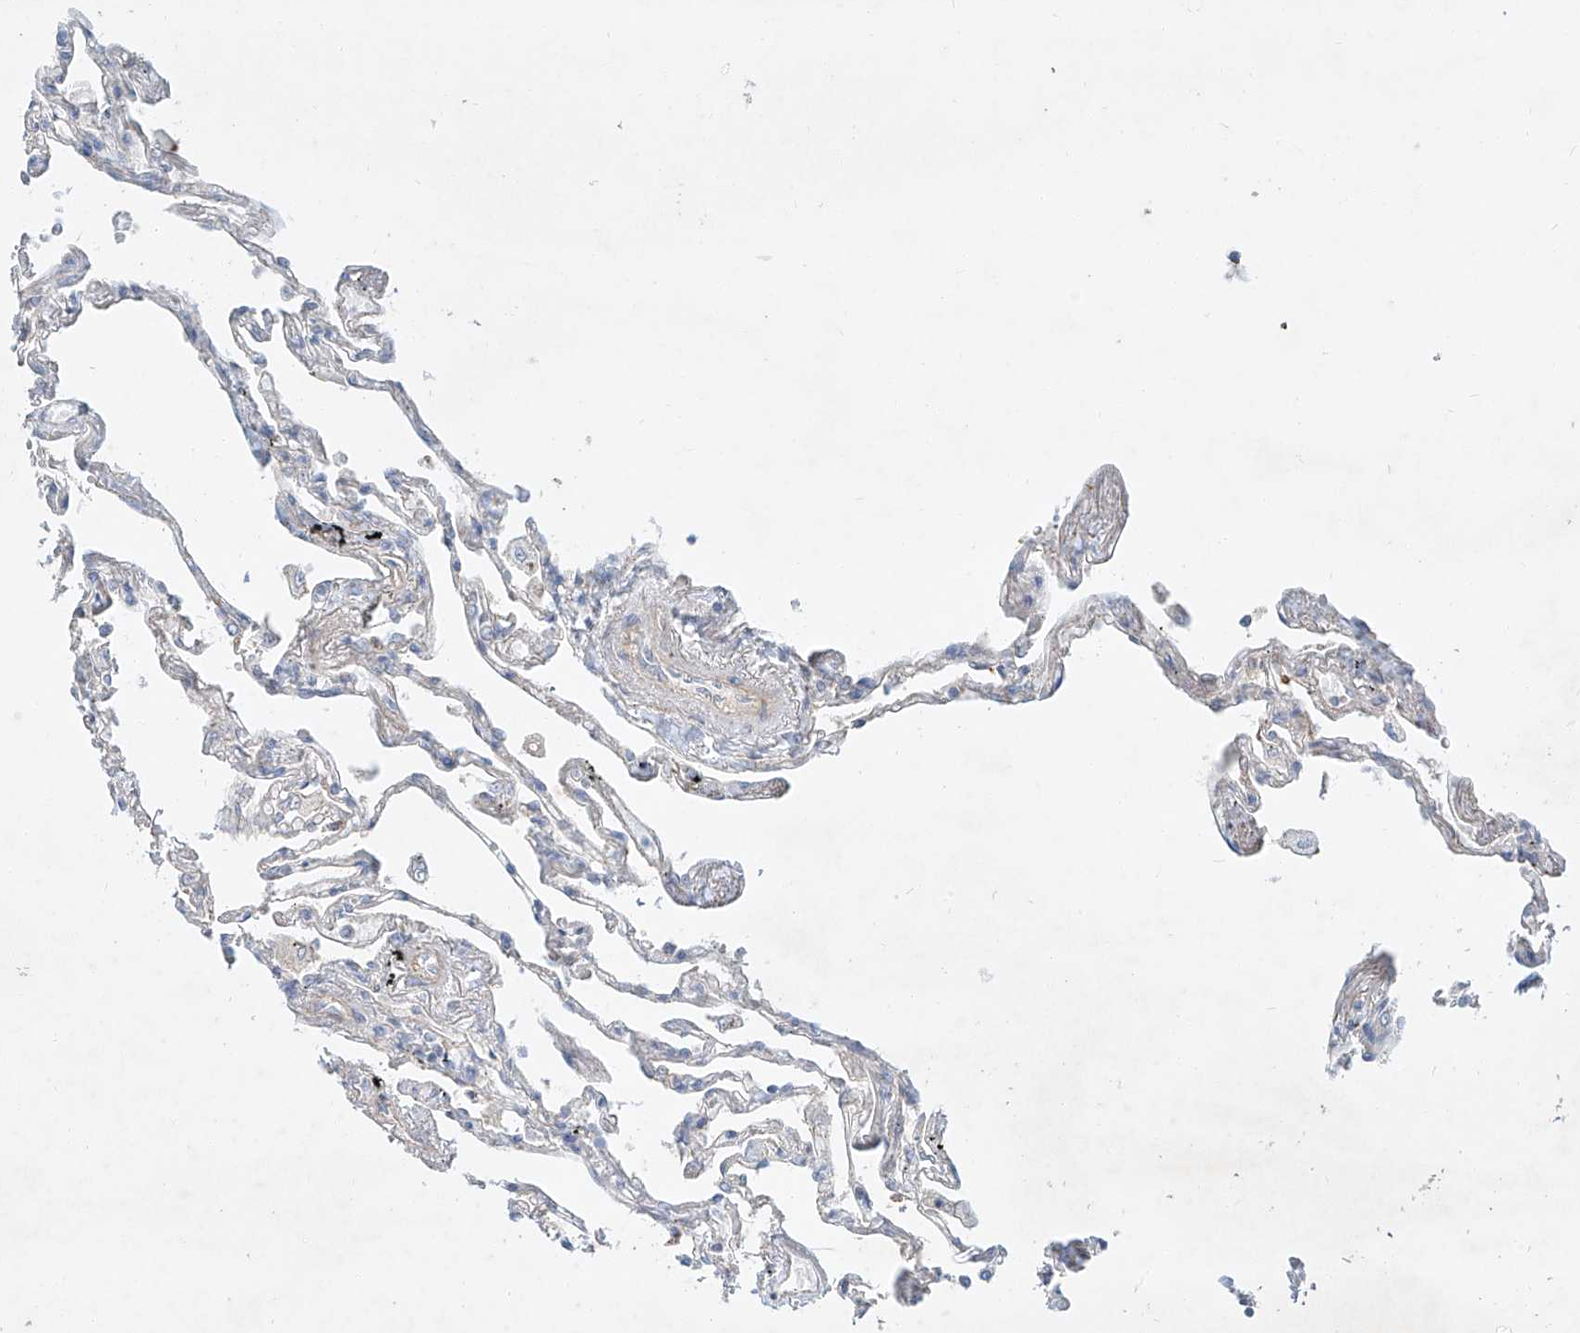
{"staining": {"intensity": "weak", "quantity": "<25%", "location": "cytoplasmic/membranous"}, "tissue": "lung", "cell_type": "Alveolar cells", "image_type": "normal", "snomed": [{"axis": "morphology", "description": "Normal tissue, NOS"}, {"axis": "topography", "description": "Lung"}], "caption": "IHC image of unremarkable lung: lung stained with DAB (3,3'-diaminobenzidine) displays no significant protein staining in alveolar cells. (DAB (3,3'-diaminobenzidine) immunohistochemistry (IHC) visualized using brightfield microscopy, high magnification).", "gene": "AJM1", "patient": {"sex": "female", "age": 67}}